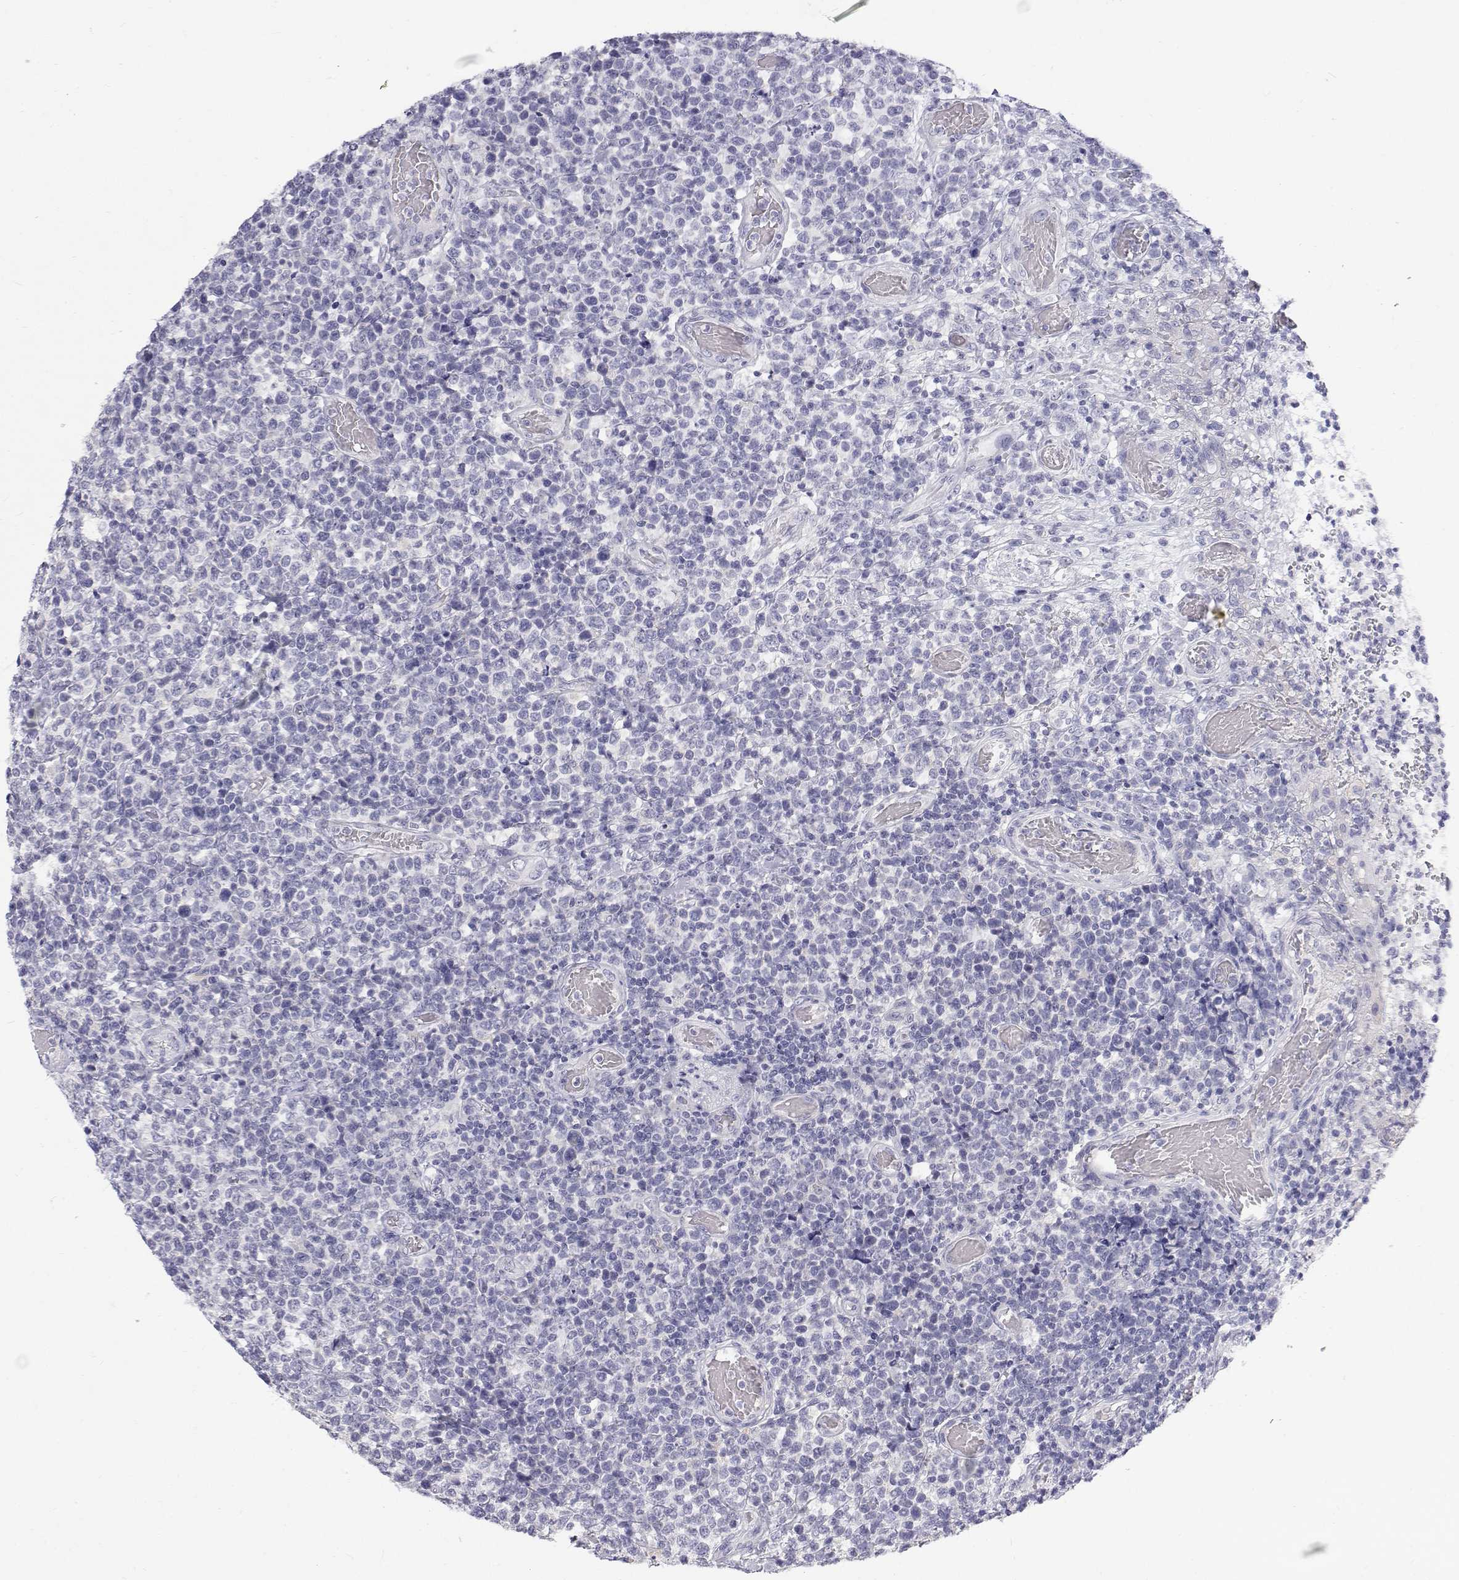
{"staining": {"intensity": "negative", "quantity": "none", "location": "none"}, "tissue": "lymphoma", "cell_type": "Tumor cells", "image_type": "cancer", "snomed": [{"axis": "morphology", "description": "Malignant lymphoma, non-Hodgkin's type, High grade"}, {"axis": "topography", "description": "Soft tissue"}], "caption": "A photomicrograph of human lymphoma is negative for staining in tumor cells. (Immunohistochemistry, brightfield microscopy, high magnification).", "gene": "NCR2", "patient": {"sex": "female", "age": 56}}